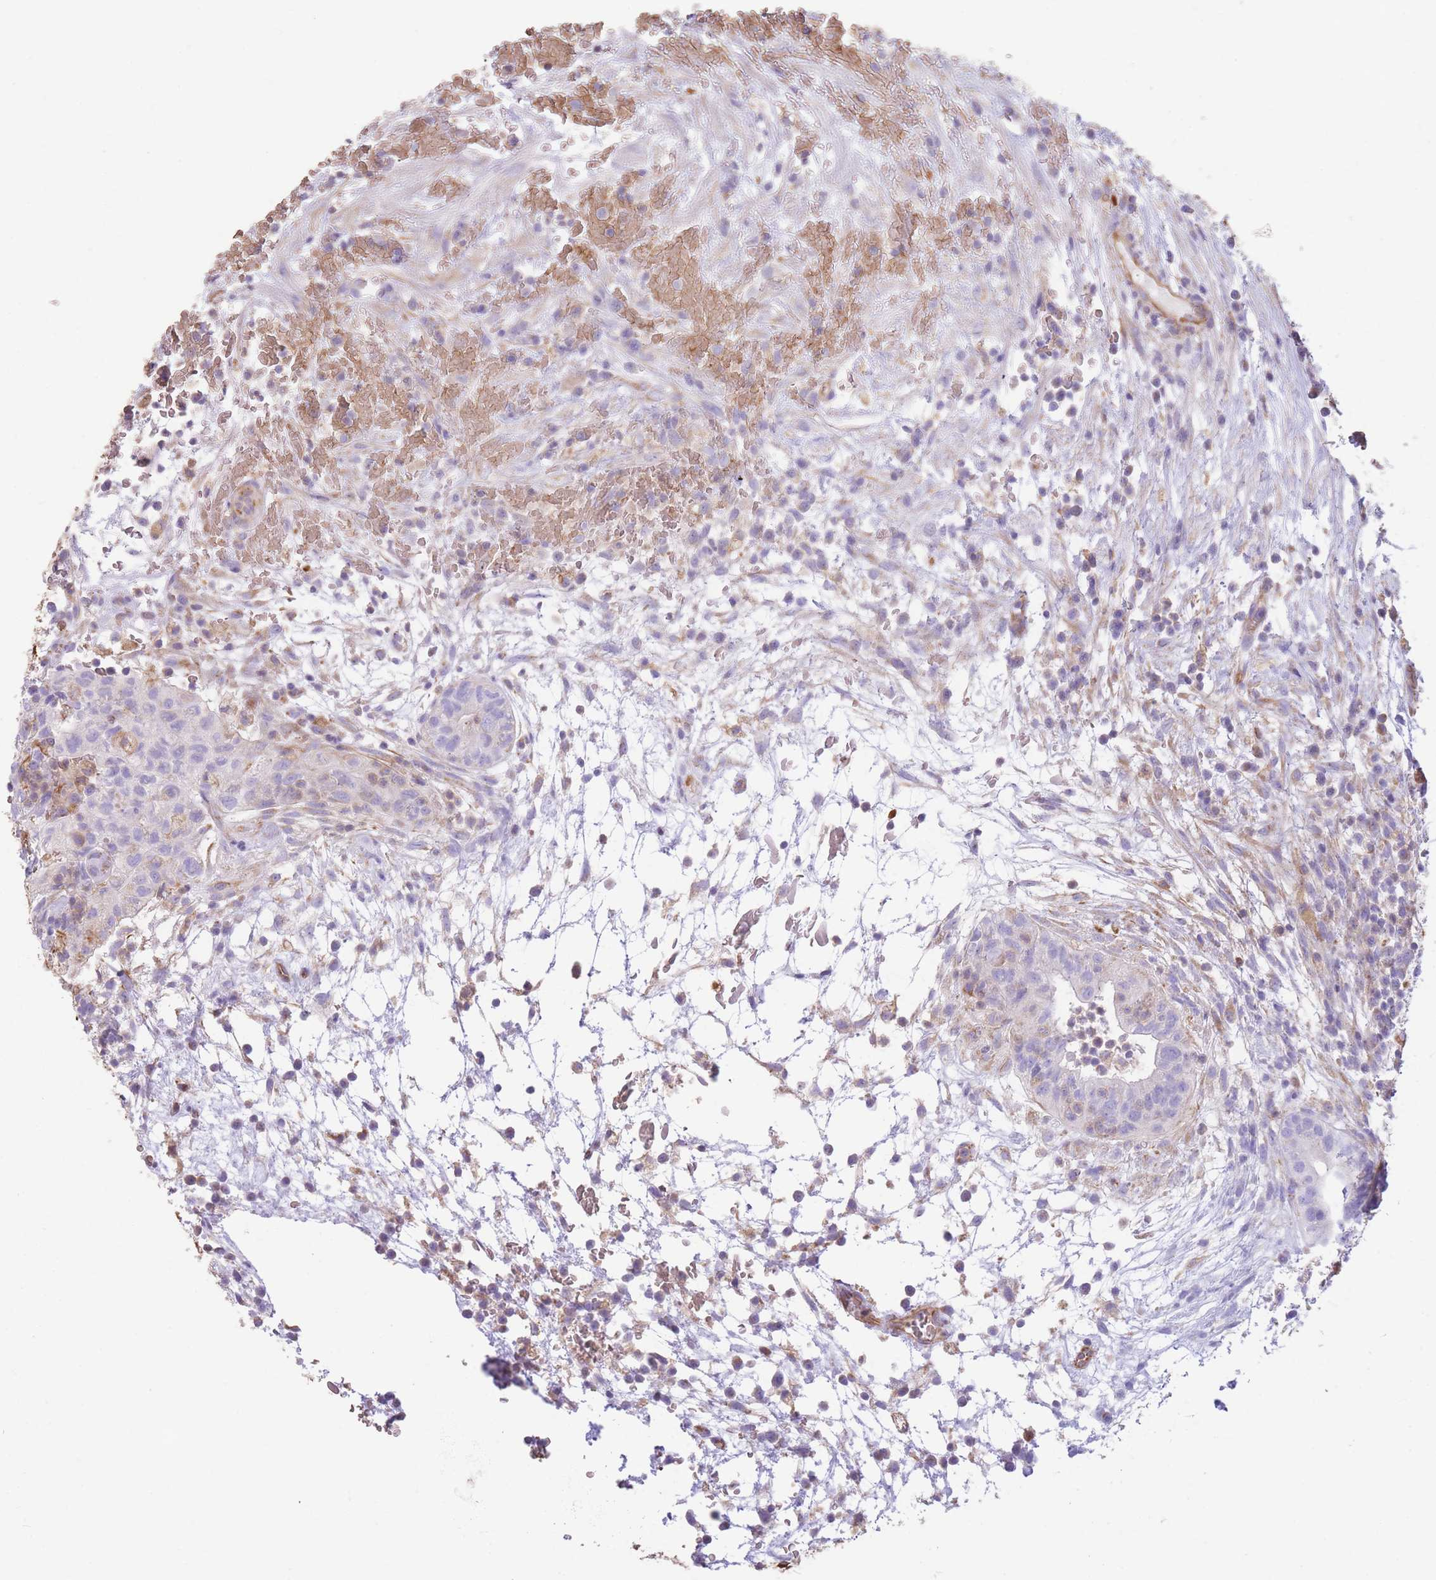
{"staining": {"intensity": "negative", "quantity": "none", "location": "none"}, "tissue": "testis cancer", "cell_type": "Tumor cells", "image_type": "cancer", "snomed": [{"axis": "morphology", "description": "Normal tissue, NOS"}, {"axis": "morphology", "description": "Carcinoma, Embryonal, NOS"}, {"axis": "topography", "description": "Testis"}], "caption": "Testis cancer stained for a protein using immunohistochemistry reveals no positivity tumor cells.", "gene": "ANKRD53", "patient": {"sex": "male", "age": 32}}